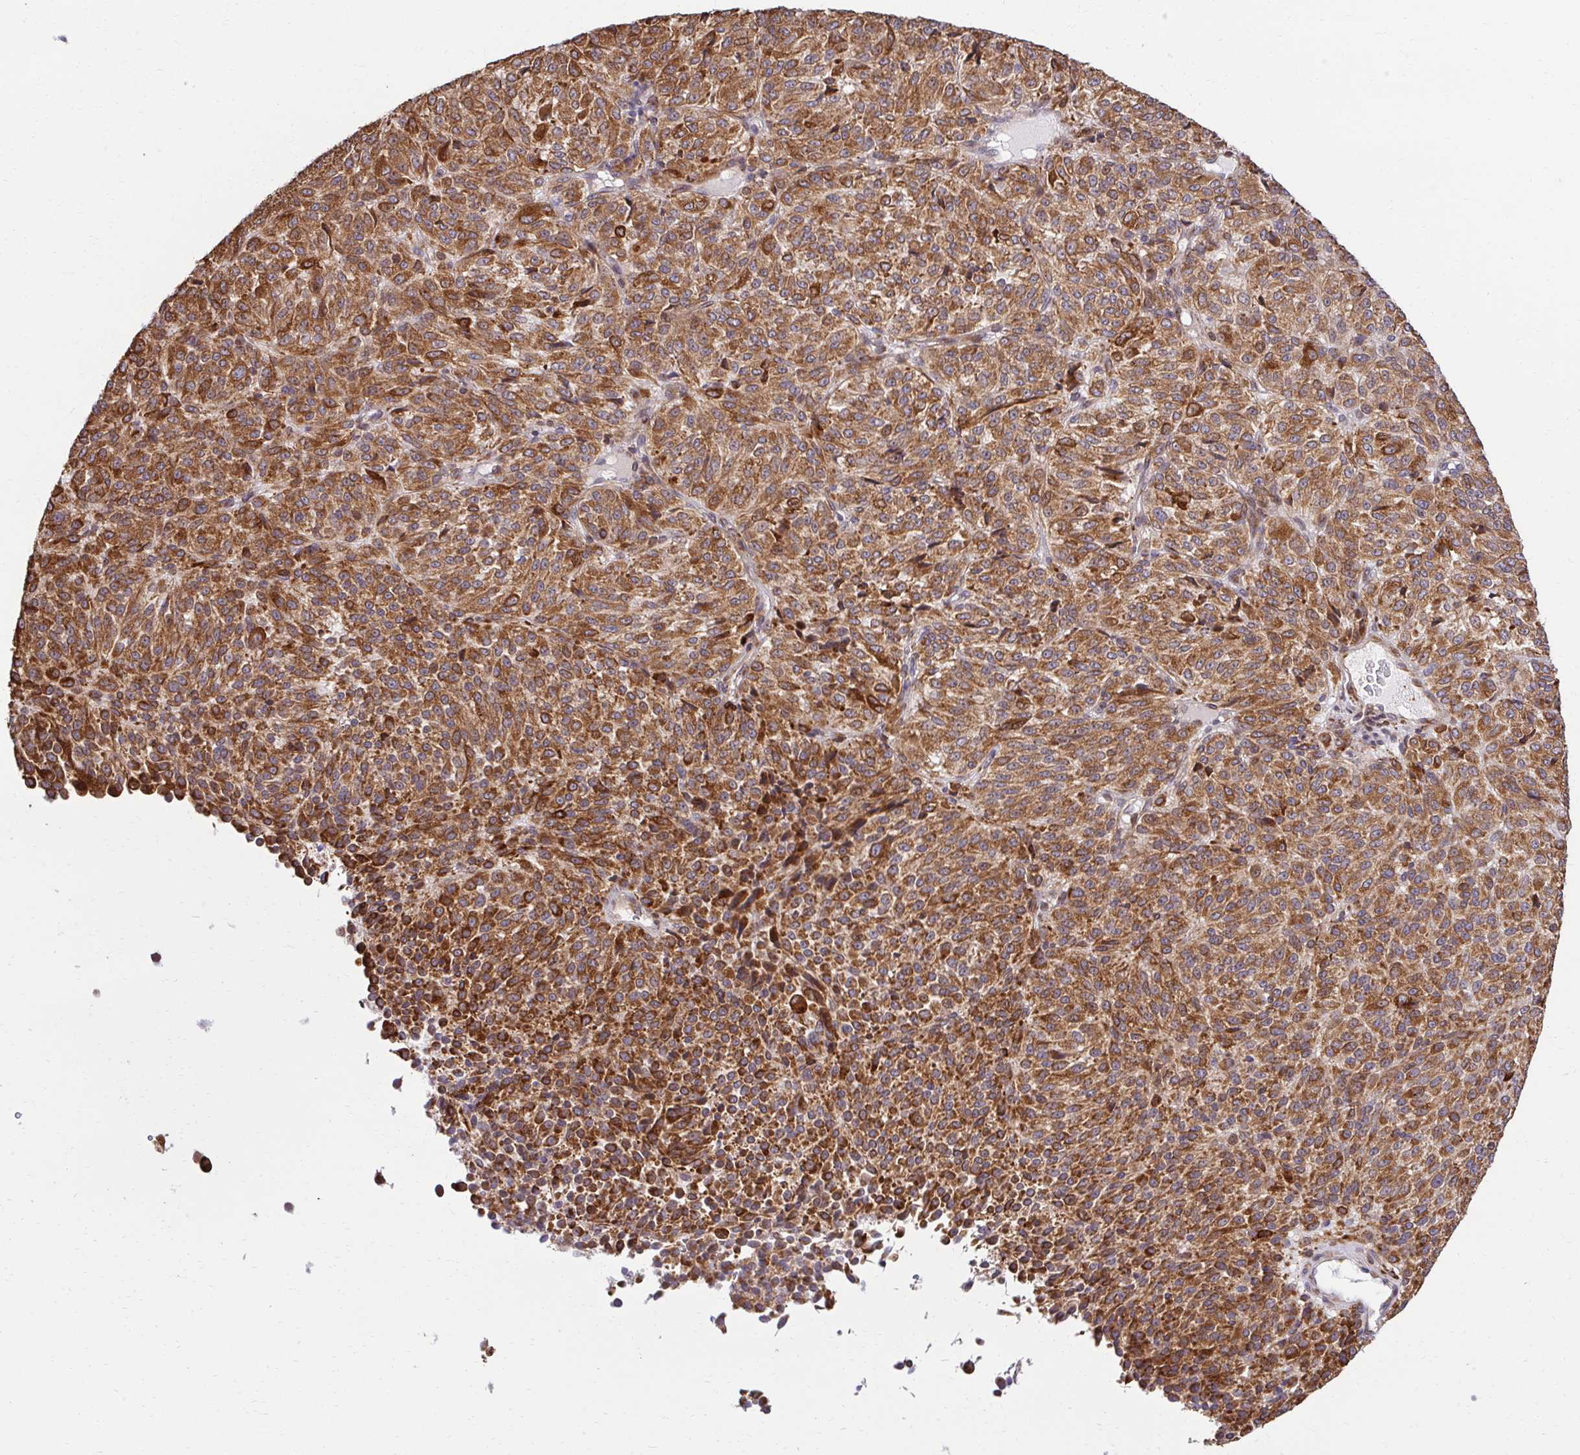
{"staining": {"intensity": "strong", "quantity": ">75%", "location": "cytoplasmic/membranous"}, "tissue": "melanoma", "cell_type": "Tumor cells", "image_type": "cancer", "snomed": [{"axis": "morphology", "description": "Malignant melanoma, Metastatic site"}, {"axis": "topography", "description": "Brain"}], "caption": "Strong cytoplasmic/membranous protein positivity is present in approximately >75% of tumor cells in malignant melanoma (metastatic site).", "gene": "HPS1", "patient": {"sex": "female", "age": 56}}